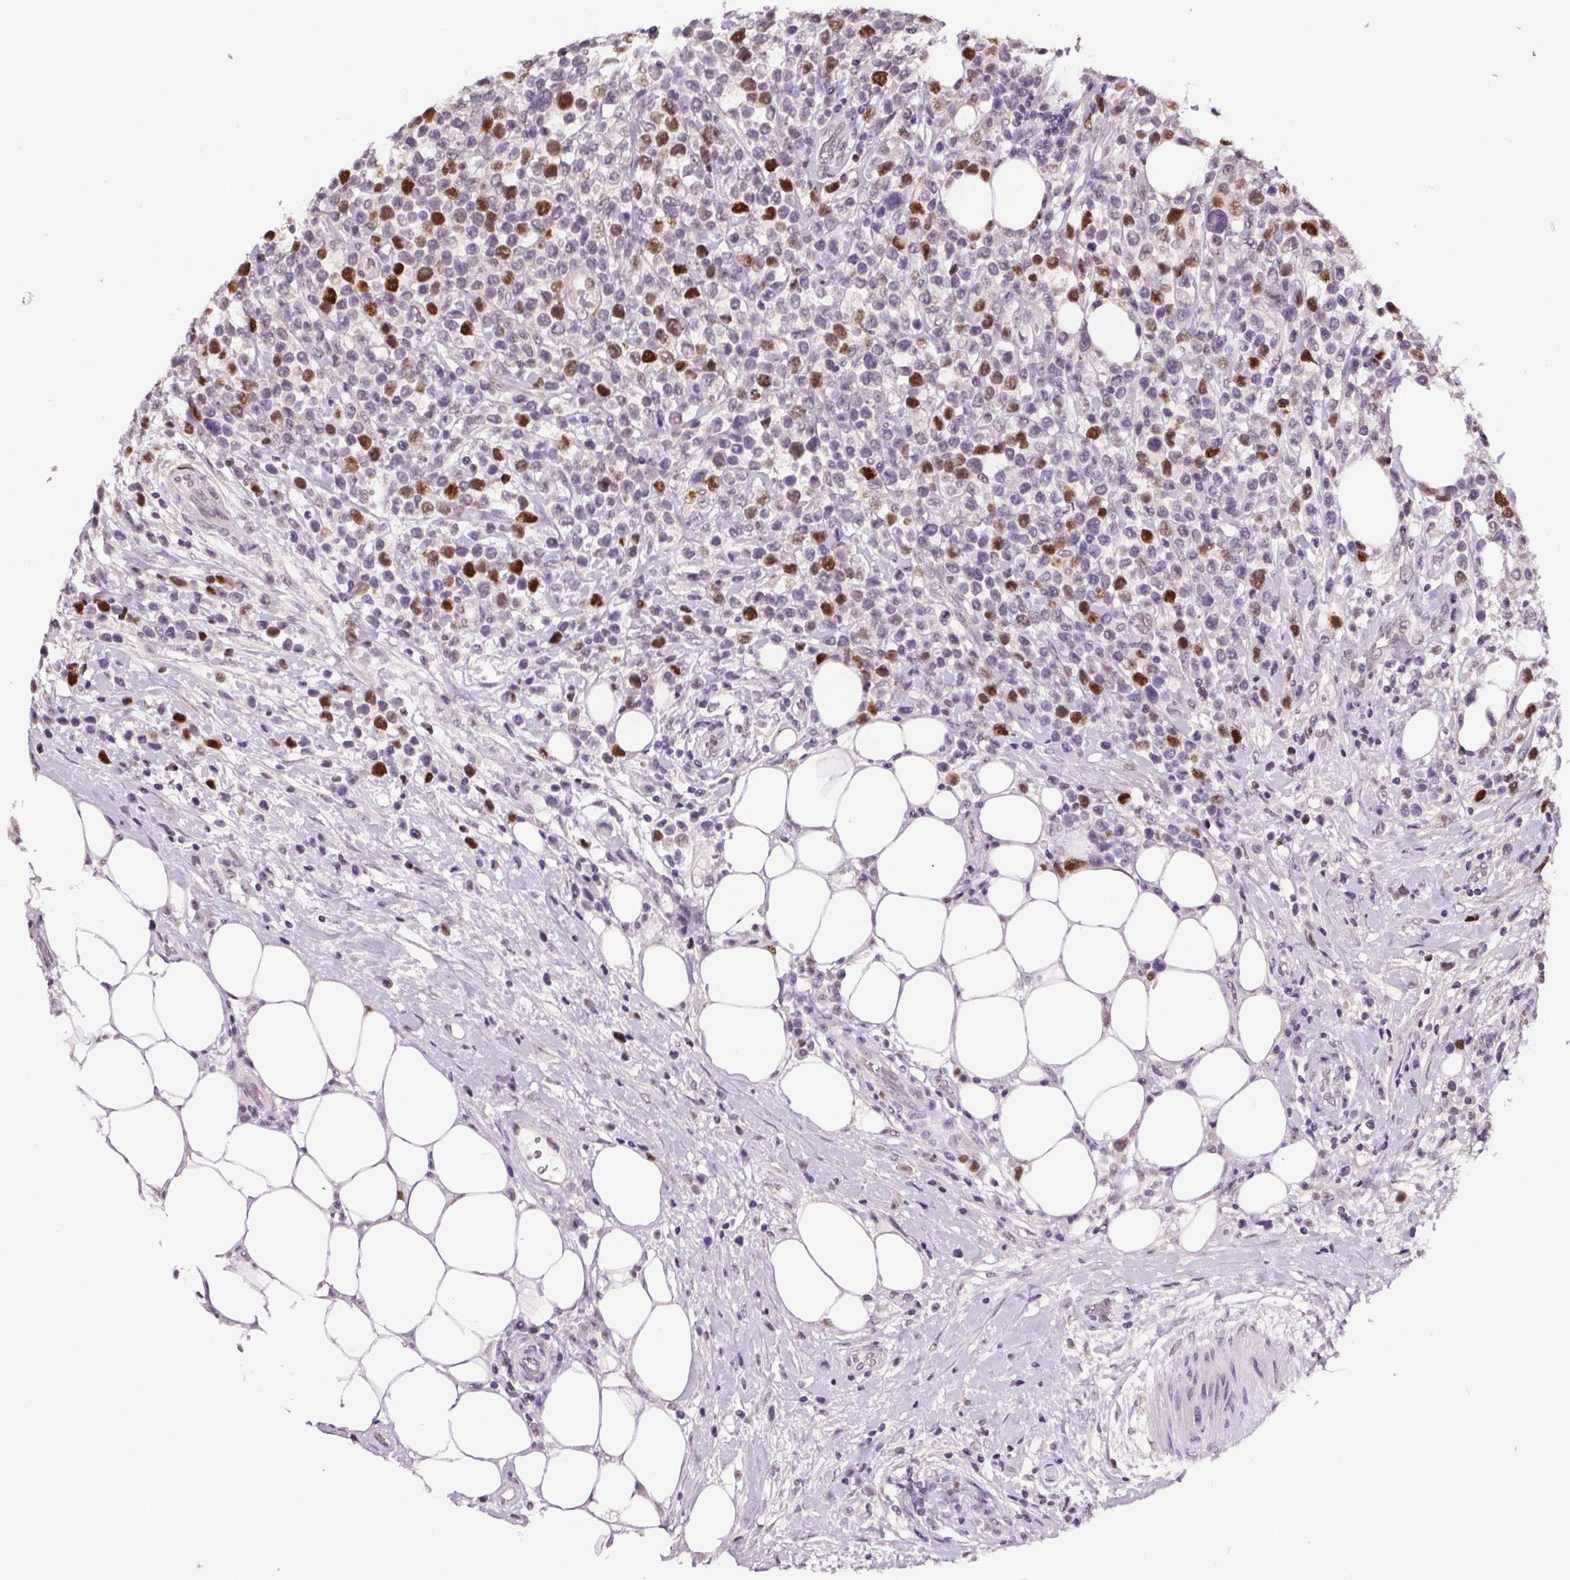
{"staining": {"intensity": "strong", "quantity": "<25%", "location": "nuclear"}, "tissue": "lymphoma", "cell_type": "Tumor cells", "image_type": "cancer", "snomed": [{"axis": "morphology", "description": "Malignant lymphoma, non-Hodgkin's type, High grade"}, {"axis": "topography", "description": "Soft tissue"}], "caption": "This is an image of immunohistochemistry staining of malignant lymphoma, non-Hodgkin's type (high-grade), which shows strong positivity in the nuclear of tumor cells.", "gene": "CENPF", "patient": {"sex": "female", "age": 56}}